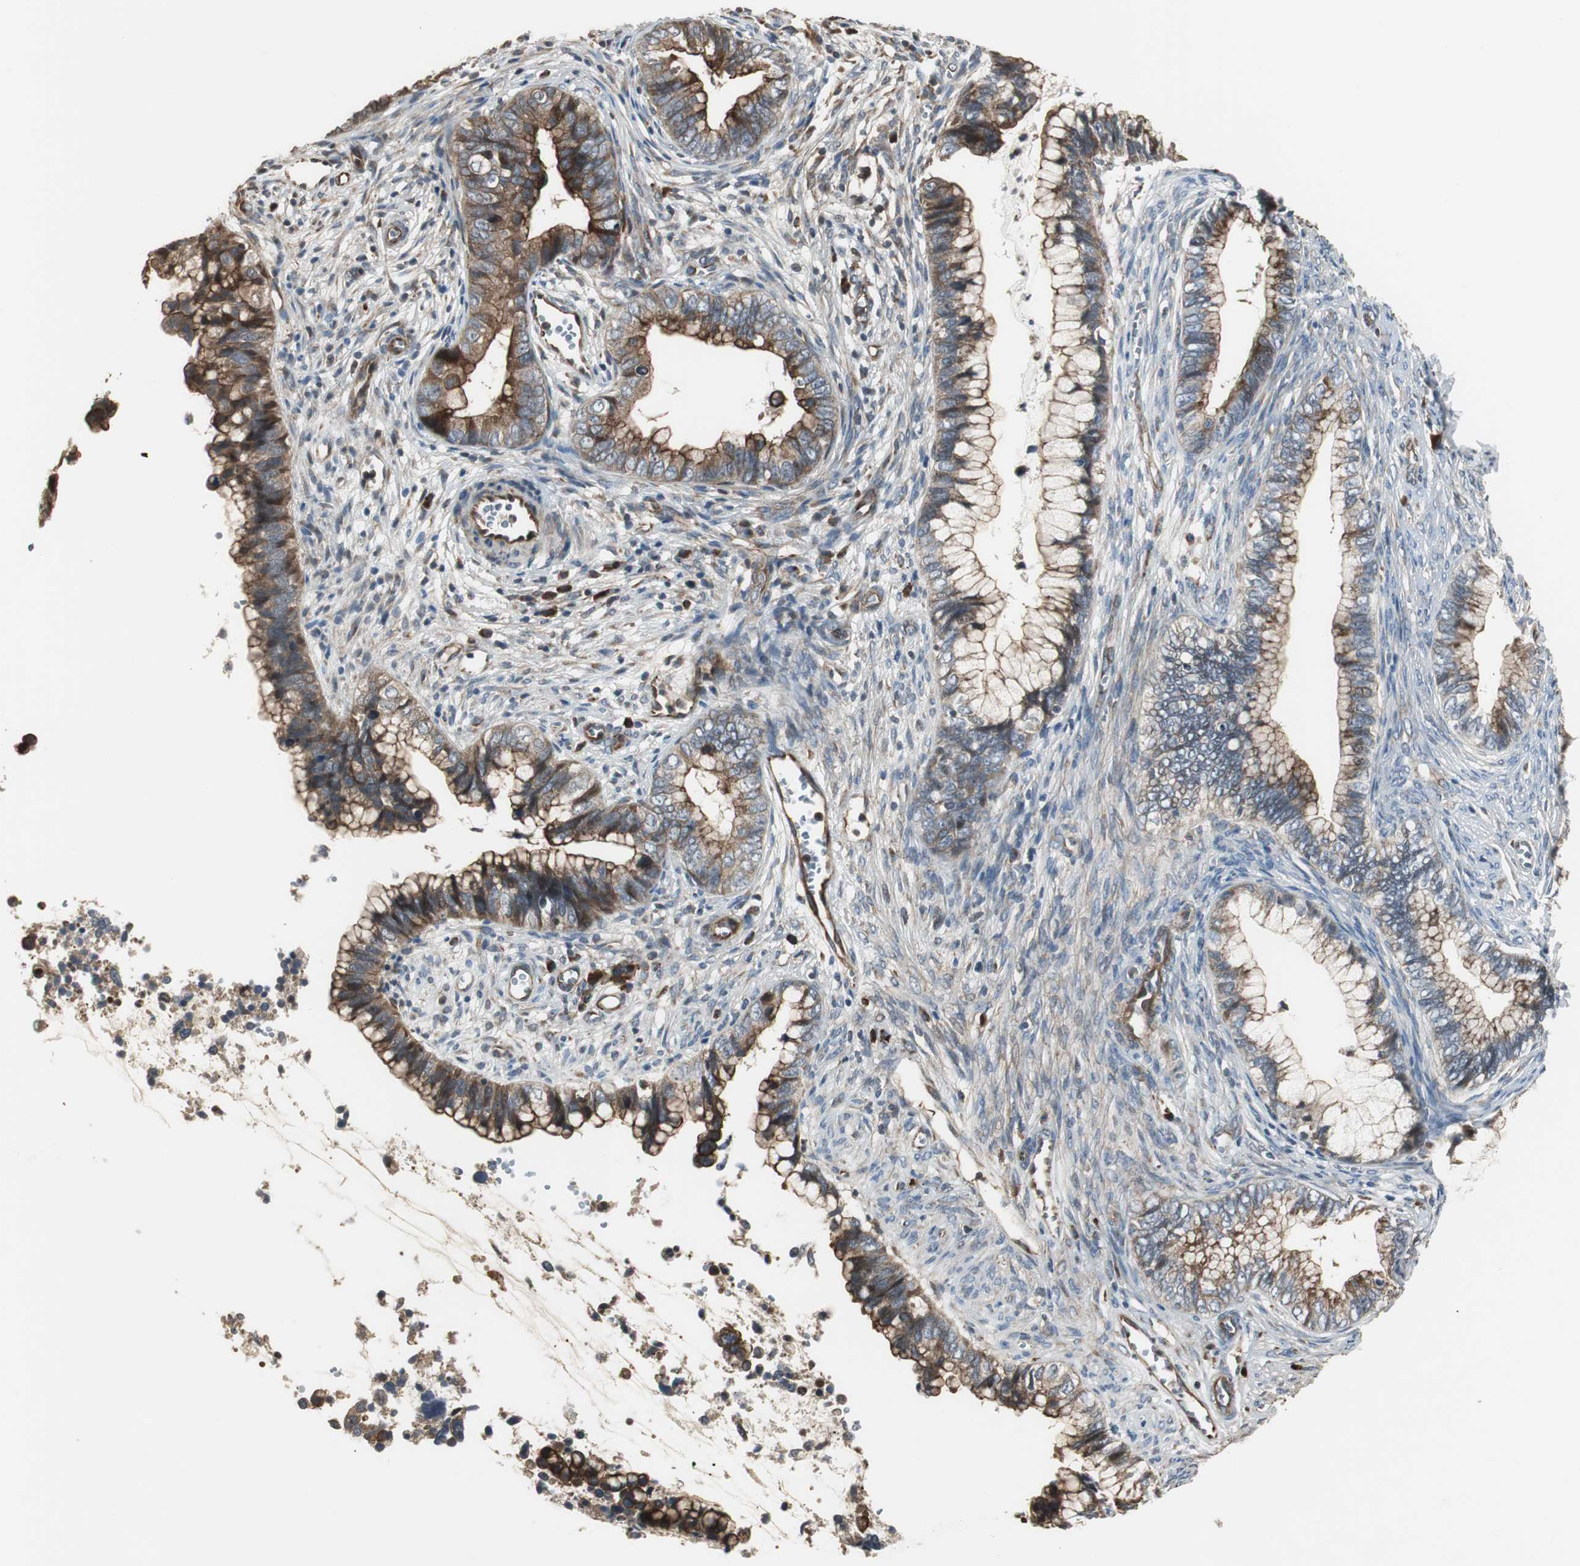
{"staining": {"intensity": "strong", "quantity": ">75%", "location": "cytoplasmic/membranous"}, "tissue": "cervical cancer", "cell_type": "Tumor cells", "image_type": "cancer", "snomed": [{"axis": "morphology", "description": "Adenocarcinoma, NOS"}, {"axis": "topography", "description": "Cervix"}], "caption": "Adenocarcinoma (cervical) stained with a protein marker exhibits strong staining in tumor cells.", "gene": "CHP1", "patient": {"sex": "female", "age": 44}}